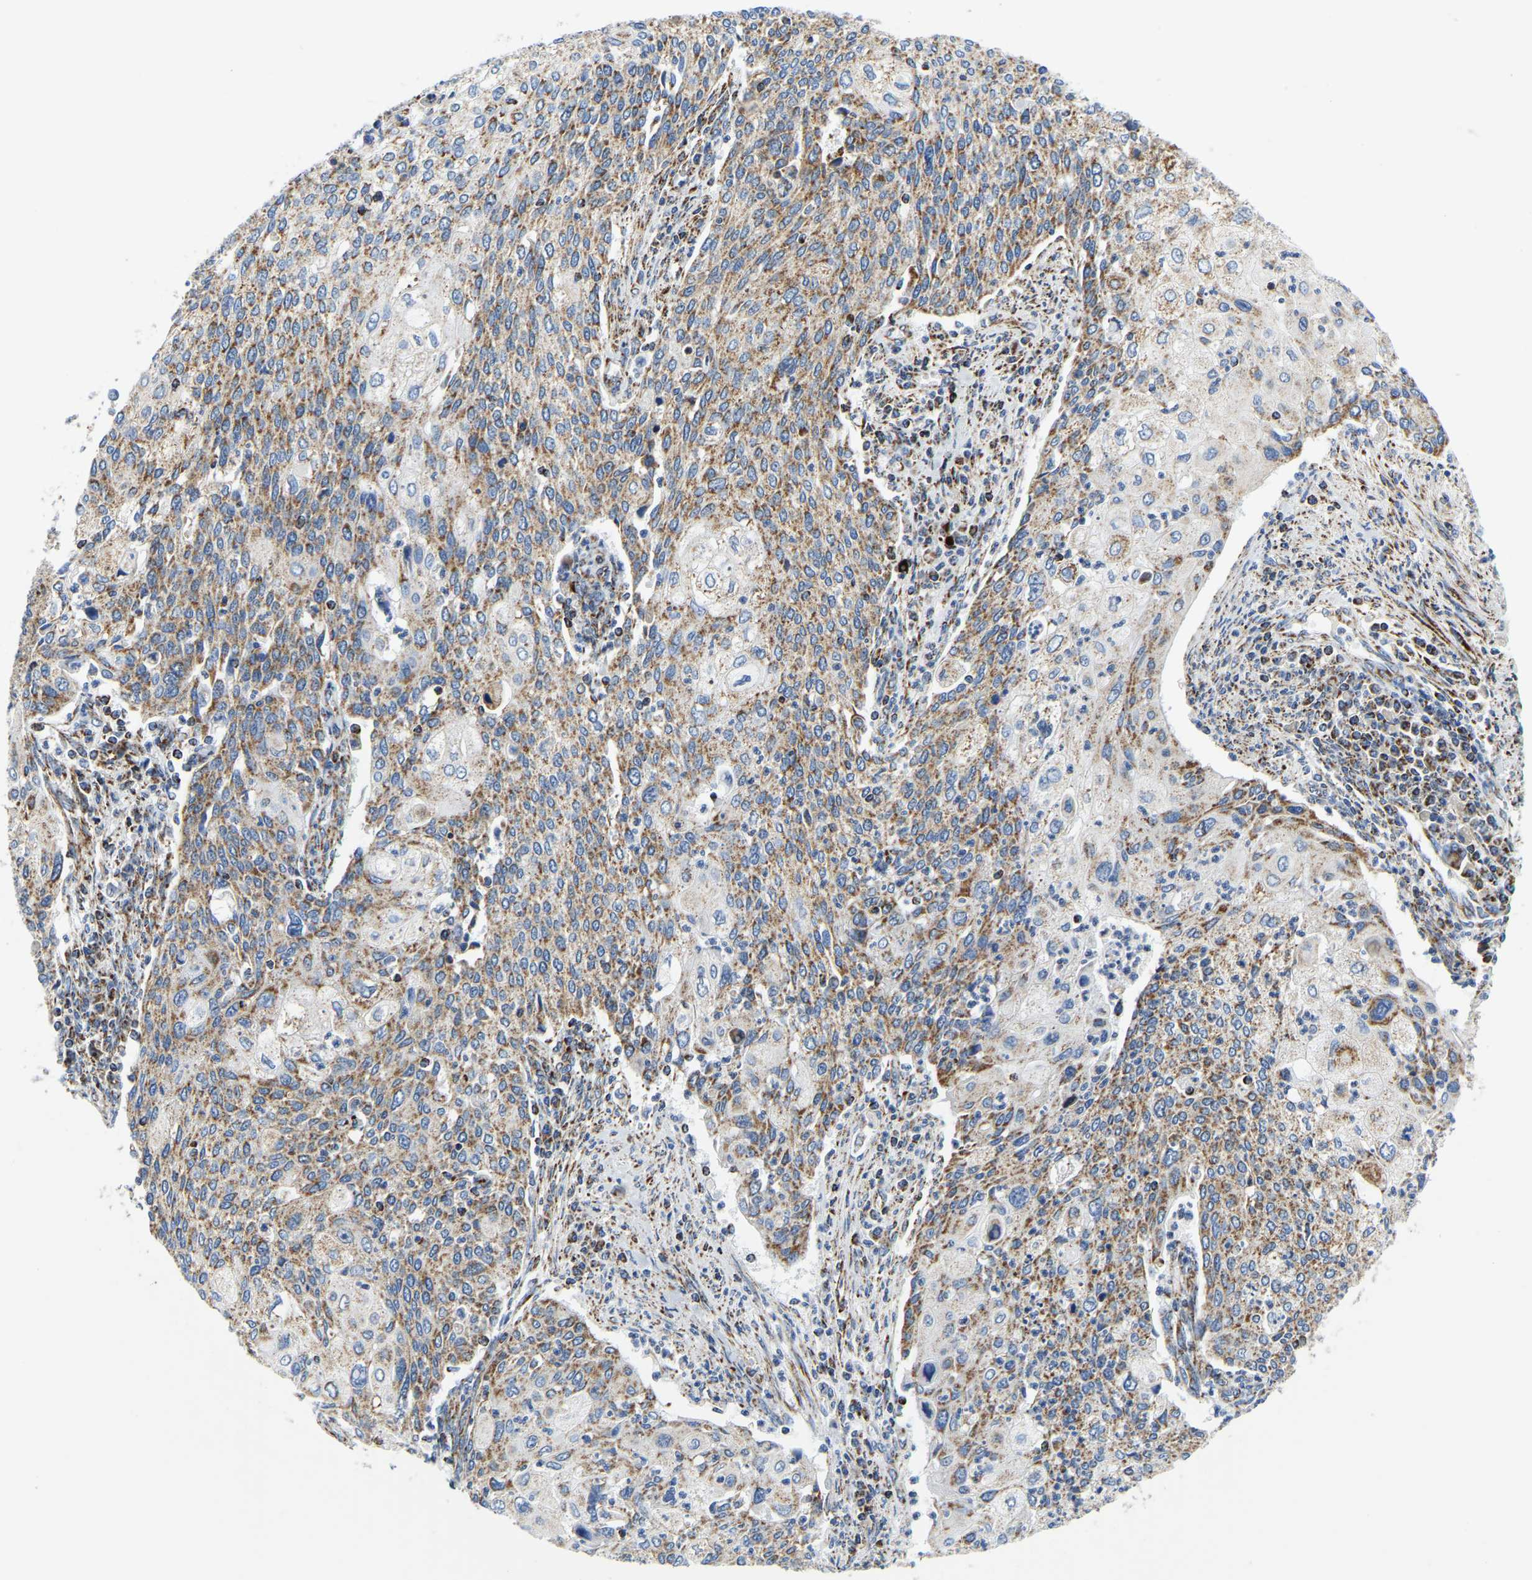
{"staining": {"intensity": "moderate", "quantity": ">75%", "location": "cytoplasmic/membranous"}, "tissue": "cervical cancer", "cell_type": "Tumor cells", "image_type": "cancer", "snomed": [{"axis": "morphology", "description": "Squamous cell carcinoma, NOS"}, {"axis": "topography", "description": "Cervix"}], "caption": "Cervical cancer (squamous cell carcinoma) was stained to show a protein in brown. There is medium levels of moderate cytoplasmic/membranous staining in about >75% of tumor cells.", "gene": "SFXN1", "patient": {"sex": "female", "age": 40}}